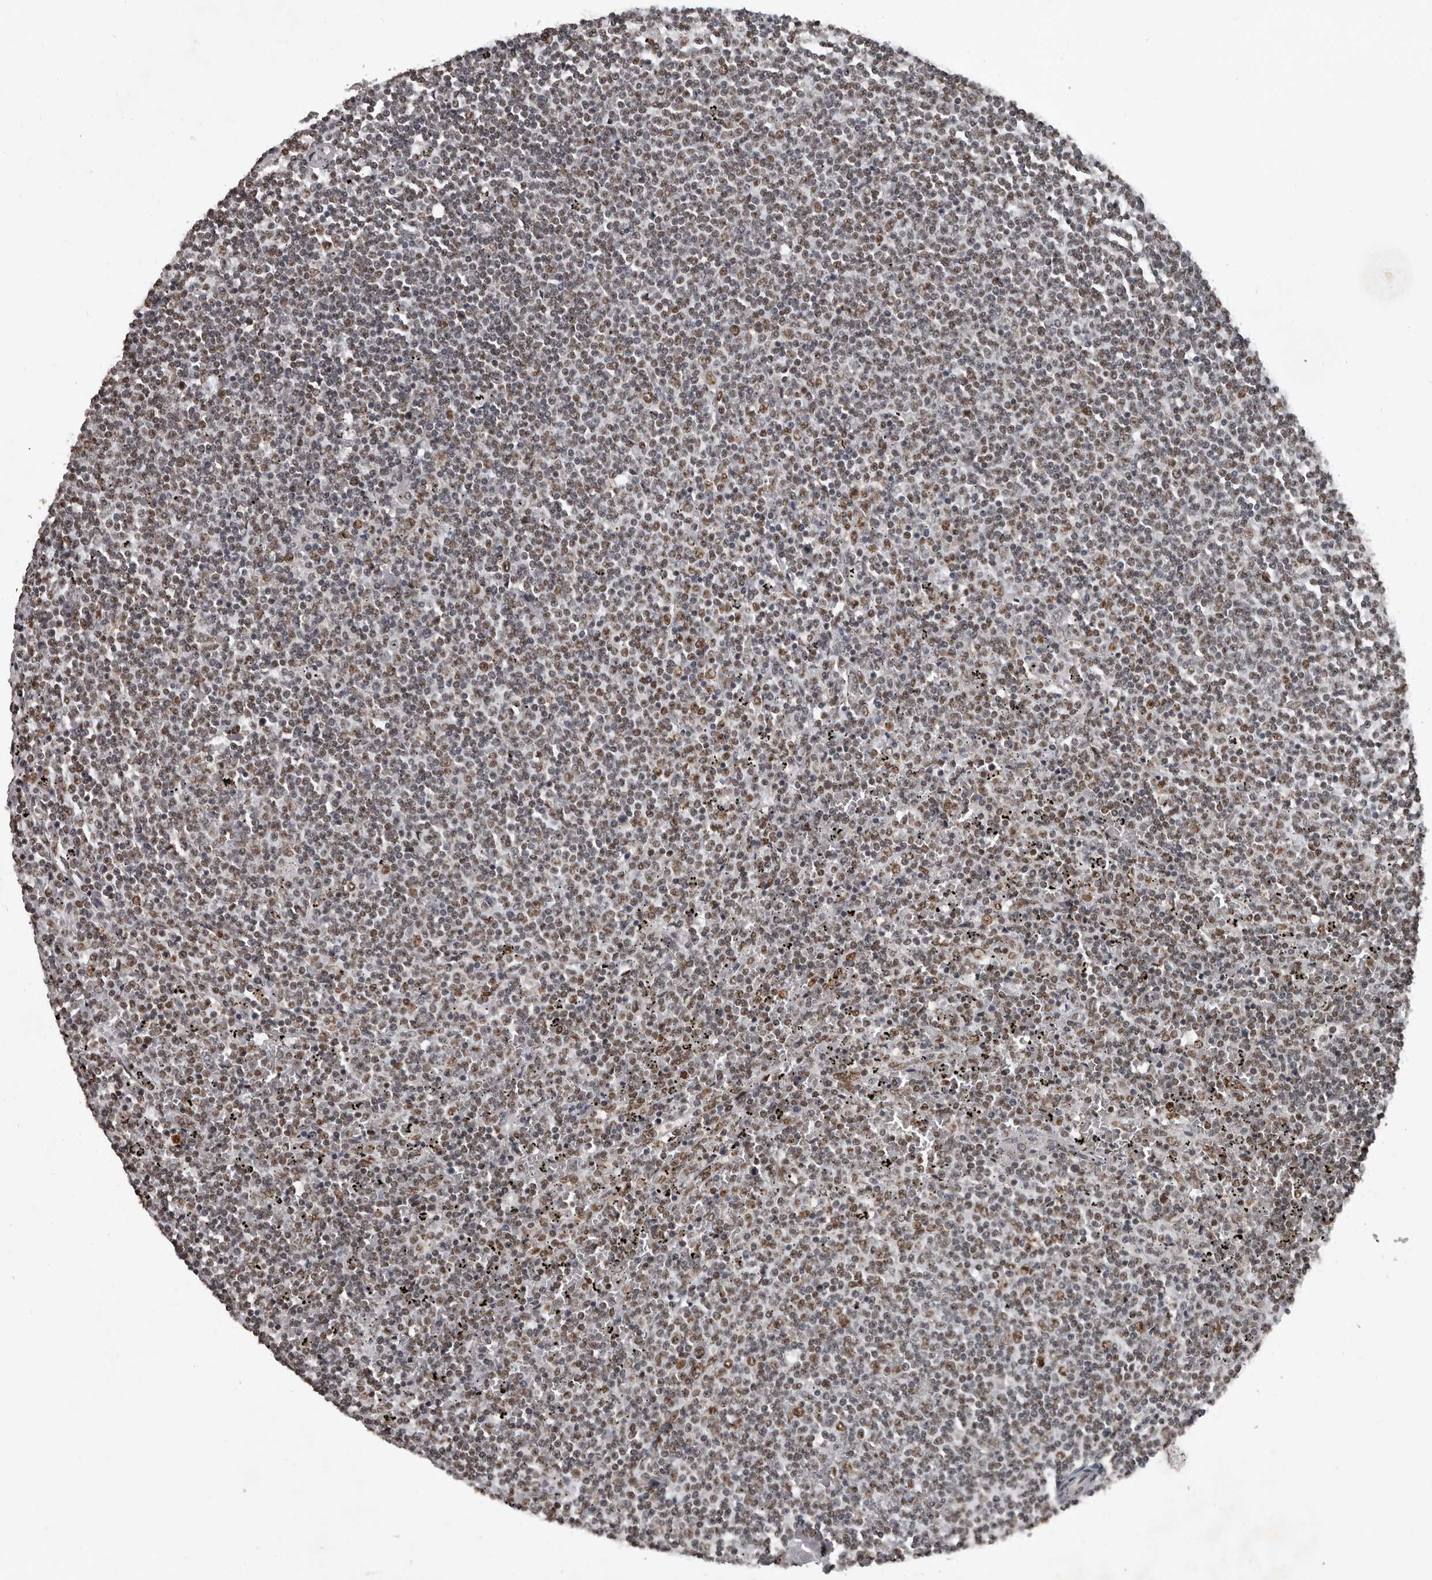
{"staining": {"intensity": "moderate", "quantity": ">75%", "location": "nuclear"}, "tissue": "lymphoma", "cell_type": "Tumor cells", "image_type": "cancer", "snomed": [{"axis": "morphology", "description": "Malignant lymphoma, non-Hodgkin's type, Low grade"}, {"axis": "topography", "description": "Spleen"}], "caption": "Lymphoma tissue demonstrates moderate nuclear staining in approximately >75% of tumor cells The staining was performed using DAB (3,3'-diaminobenzidine), with brown indicating positive protein expression. Nuclei are stained blue with hematoxylin.", "gene": "CHD1L", "patient": {"sex": "female", "age": 50}}